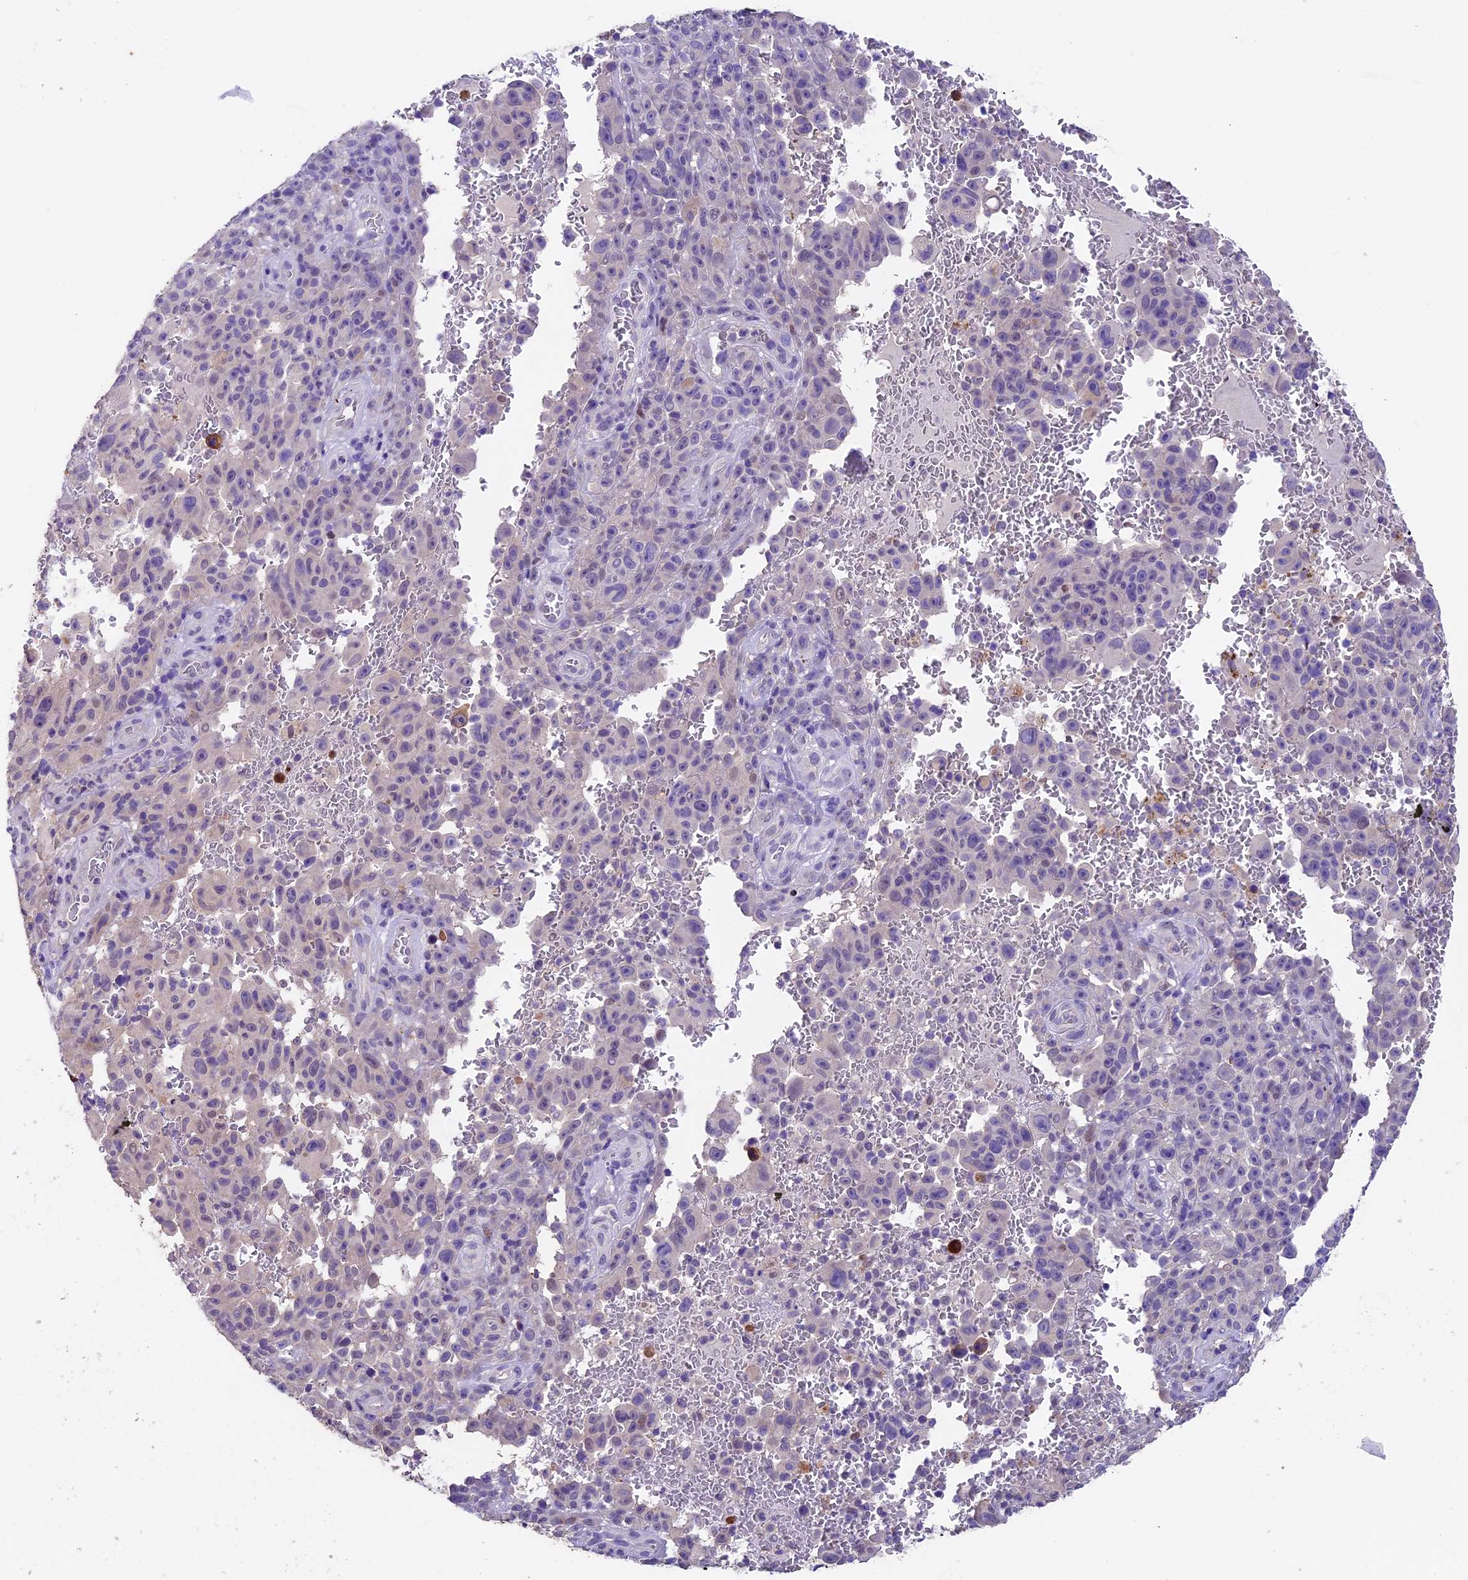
{"staining": {"intensity": "negative", "quantity": "none", "location": "none"}, "tissue": "melanoma", "cell_type": "Tumor cells", "image_type": "cancer", "snomed": [{"axis": "morphology", "description": "Malignant melanoma, NOS"}, {"axis": "topography", "description": "Skin"}], "caption": "The immunohistochemistry (IHC) micrograph has no significant staining in tumor cells of melanoma tissue.", "gene": "SBNO2", "patient": {"sex": "female", "age": 82}}